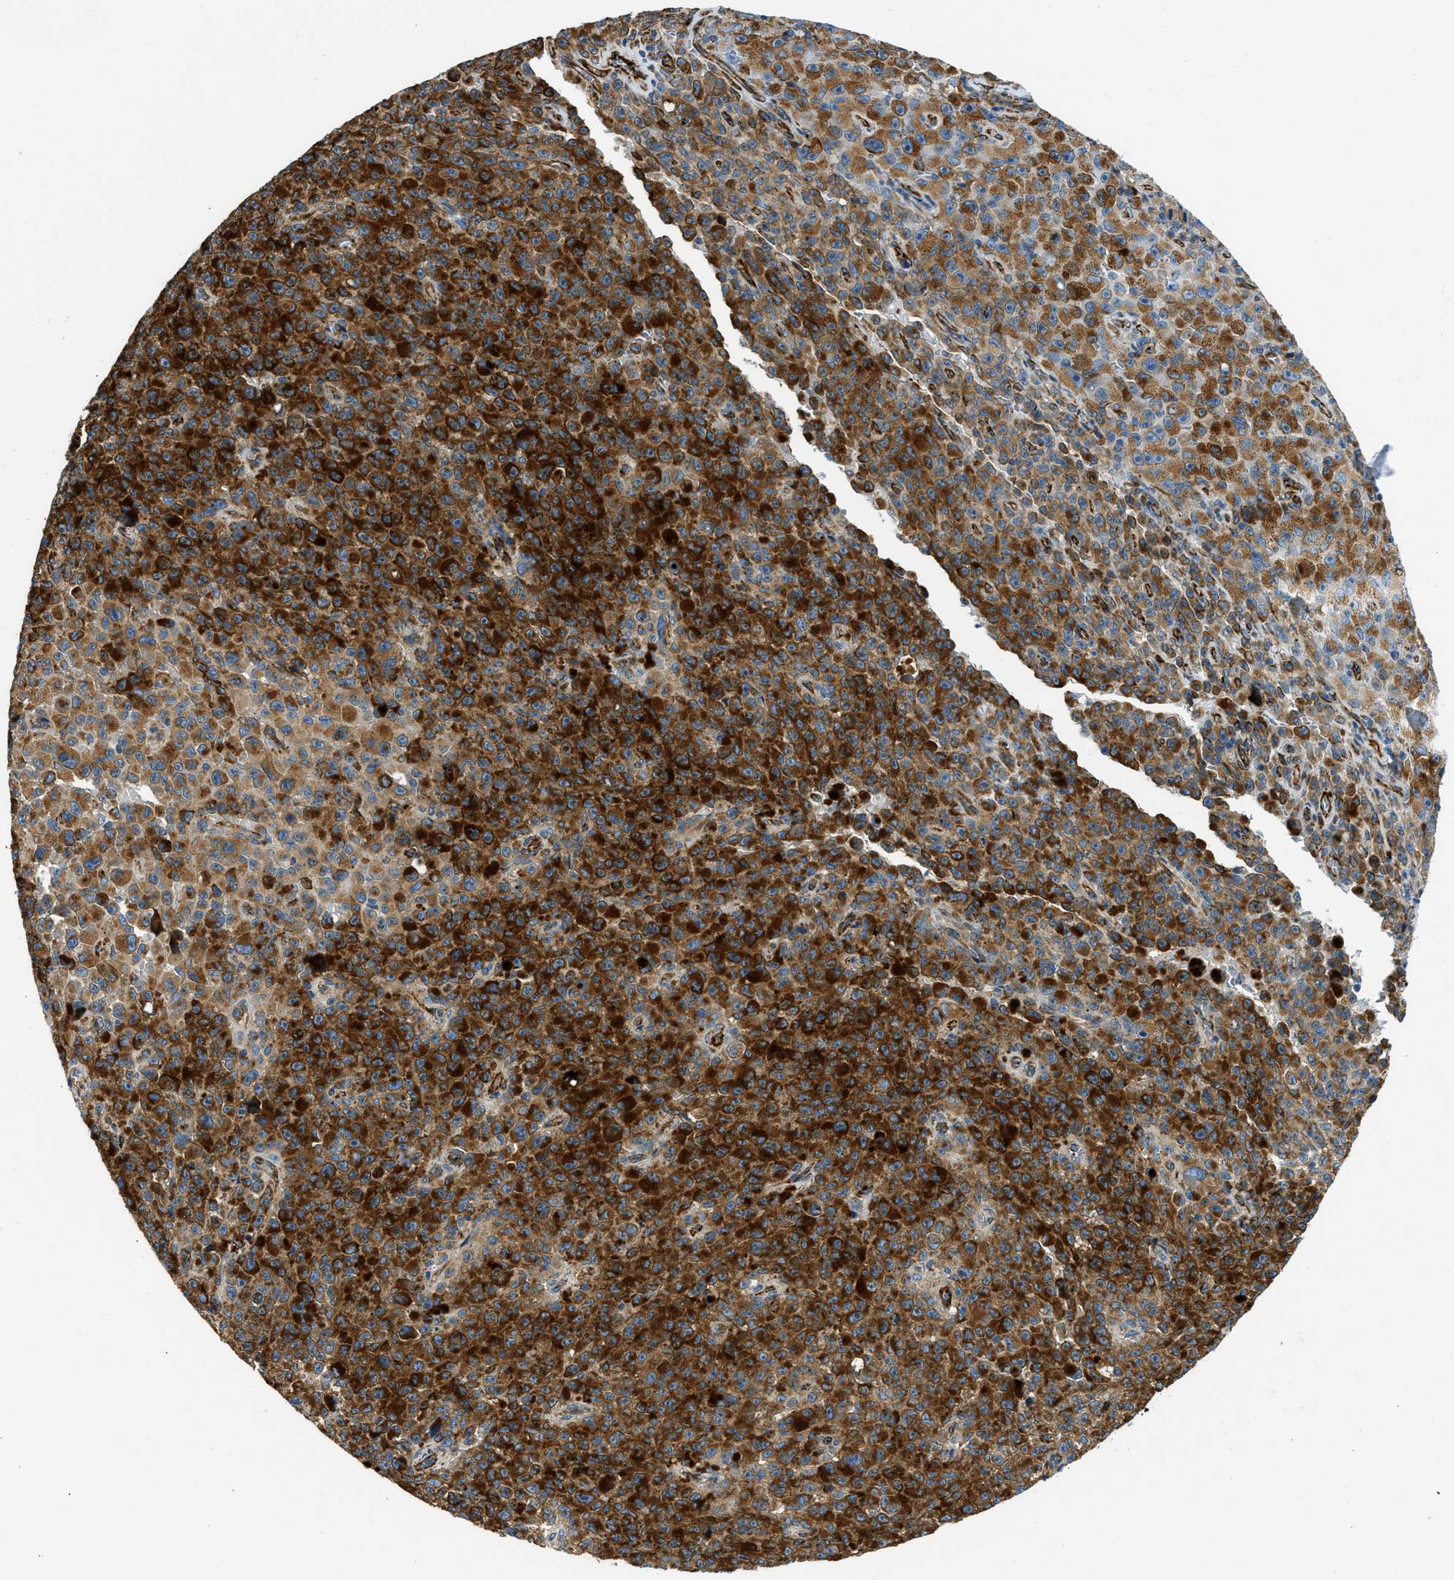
{"staining": {"intensity": "strong", "quantity": ">75%", "location": "cytoplasmic/membranous"}, "tissue": "melanoma", "cell_type": "Tumor cells", "image_type": "cancer", "snomed": [{"axis": "morphology", "description": "Malignant melanoma, NOS"}, {"axis": "topography", "description": "Skin"}], "caption": "Strong cytoplasmic/membranous protein expression is appreciated in about >75% of tumor cells in malignant melanoma. Using DAB (brown) and hematoxylin (blue) stains, captured at high magnification using brightfield microscopy.", "gene": "ULK4", "patient": {"sex": "female", "age": 82}}